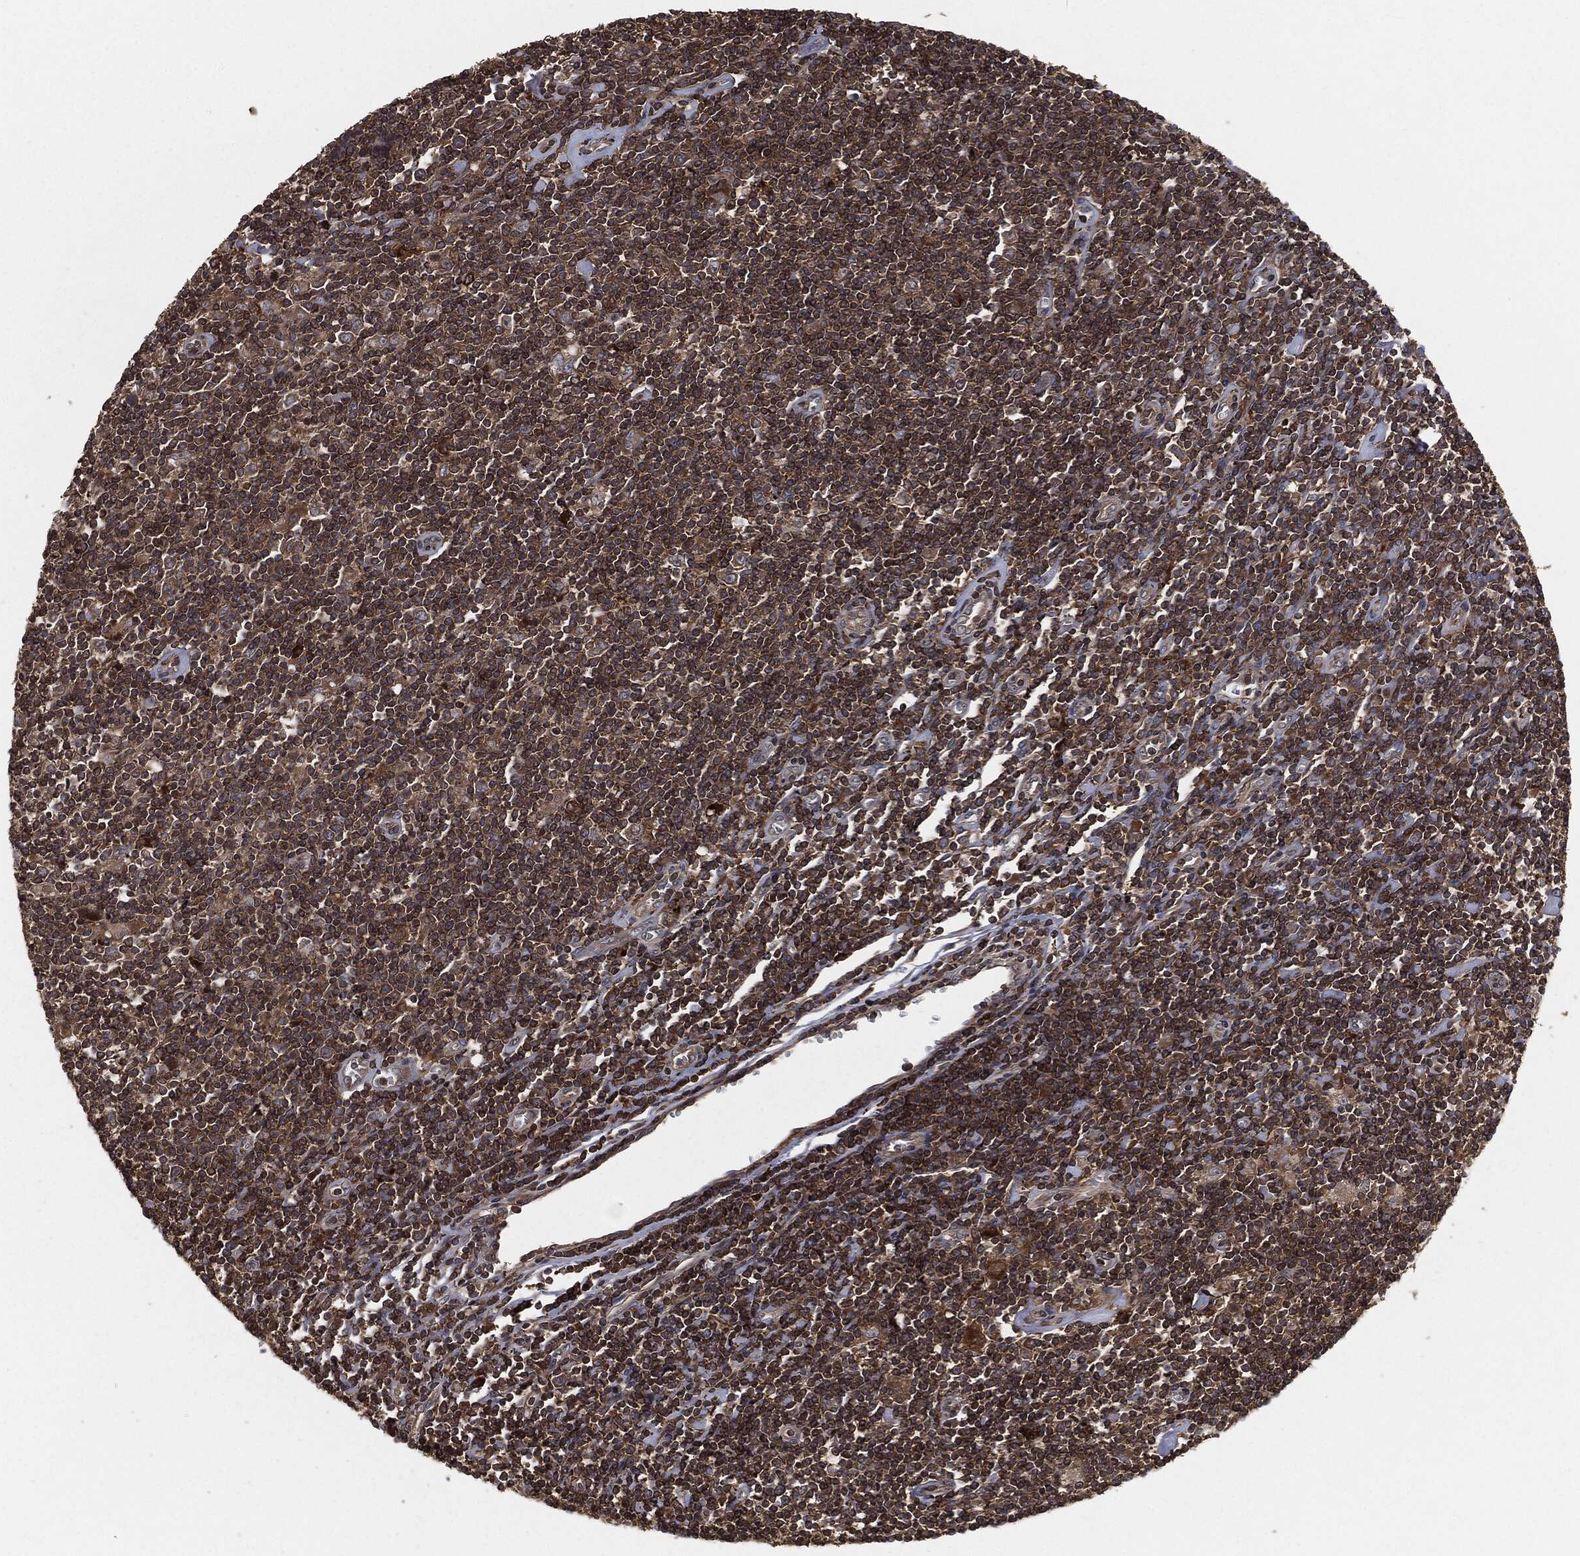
{"staining": {"intensity": "moderate", "quantity": ">75%", "location": "cytoplasmic/membranous"}, "tissue": "lymphoma", "cell_type": "Tumor cells", "image_type": "cancer", "snomed": [{"axis": "morphology", "description": "Hodgkin's disease, NOS"}, {"axis": "topography", "description": "Lymph node"}], "caption": "High-power microscopy captured an immunohistochemistry (IHC) photomicrograph of Hodgkin's disease, revealing moderate cytoplasmic/membranous staining in about >75% of tumor cells.", "gene": "ERBIN", "patient": {"sex": "male", "age": 40}}